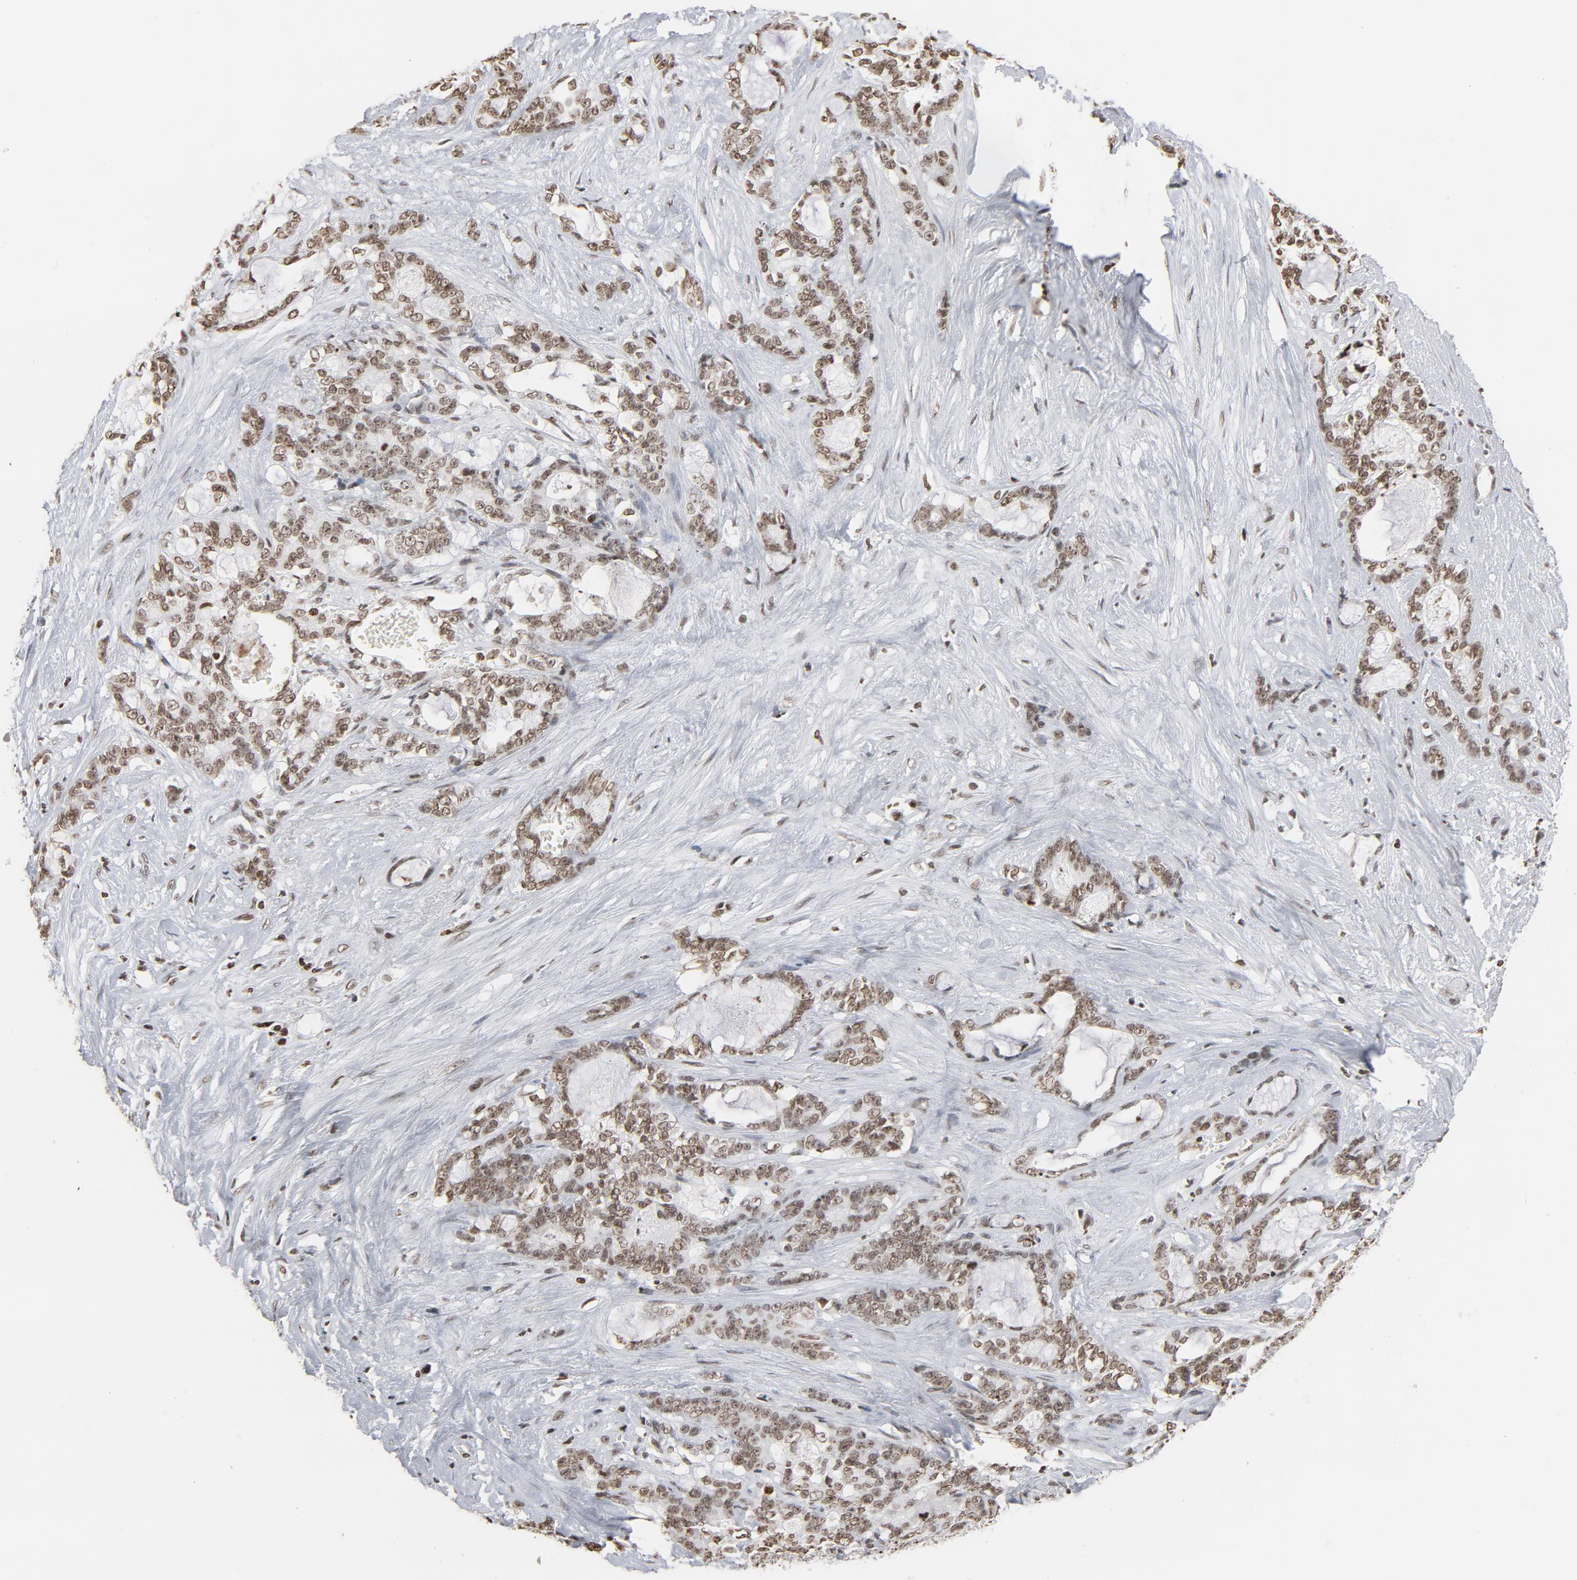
{"staining": {"intensity": "moderate", "quantity": ">75%", "location": "nuclear"}, "tissue": "pancreatic cancer", "cell_type": "Tumor cells", "image_type": "cancer", "snomed": [{"axis": "morphology", "description": "Adenocarcinoma, NOS"}, {"axis": "topography", "description": "Pancreas"}], "caption": "Human pancreatic adenocarcinoma stained for a protein (brown) reveals moderate nuclear positive positivity in about >75% of tumor cells.", "gene": "H2AC12", "patient": {"sex": "female", "age": 73}}